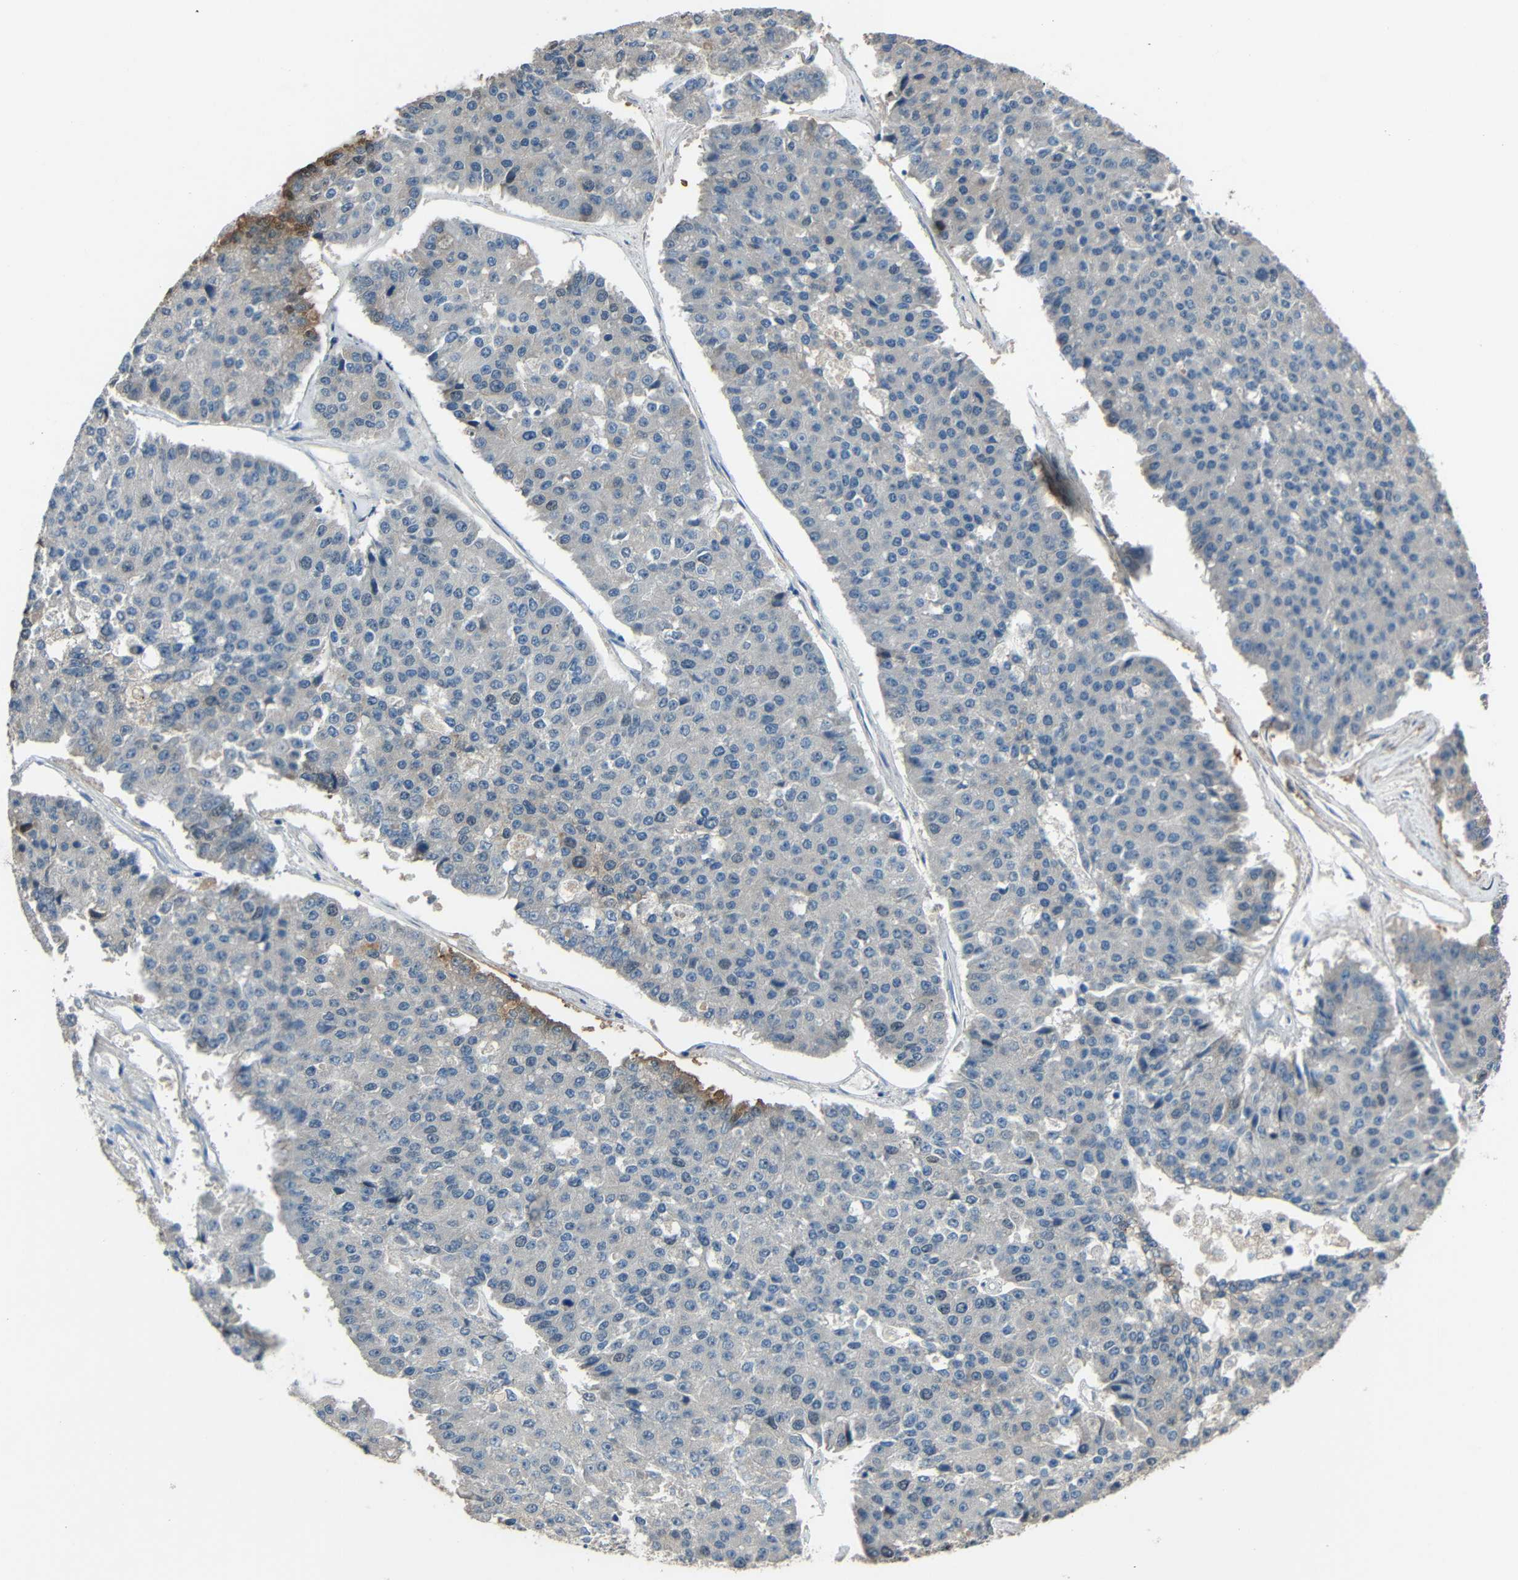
{"staining": {"intensity": "negative", "quantity": "none", "location": "none"}, "tissue": "pancreatic cancer", "cell_type": "Tumor cells", "image_type": "cancer", "snomed": [{"axis": "morphology", "description": "Adenocarcinoma, NOS"}, {"axis": "topography", "description": "Pancreas"}], "caption": "An immunohistochemistry micrograph of pancreatic cancer is shown. There is no staining in tumor cells of pancreatic cancer.", "gene": "STBD1", "patient": {"sex": "male", "age": 50}}